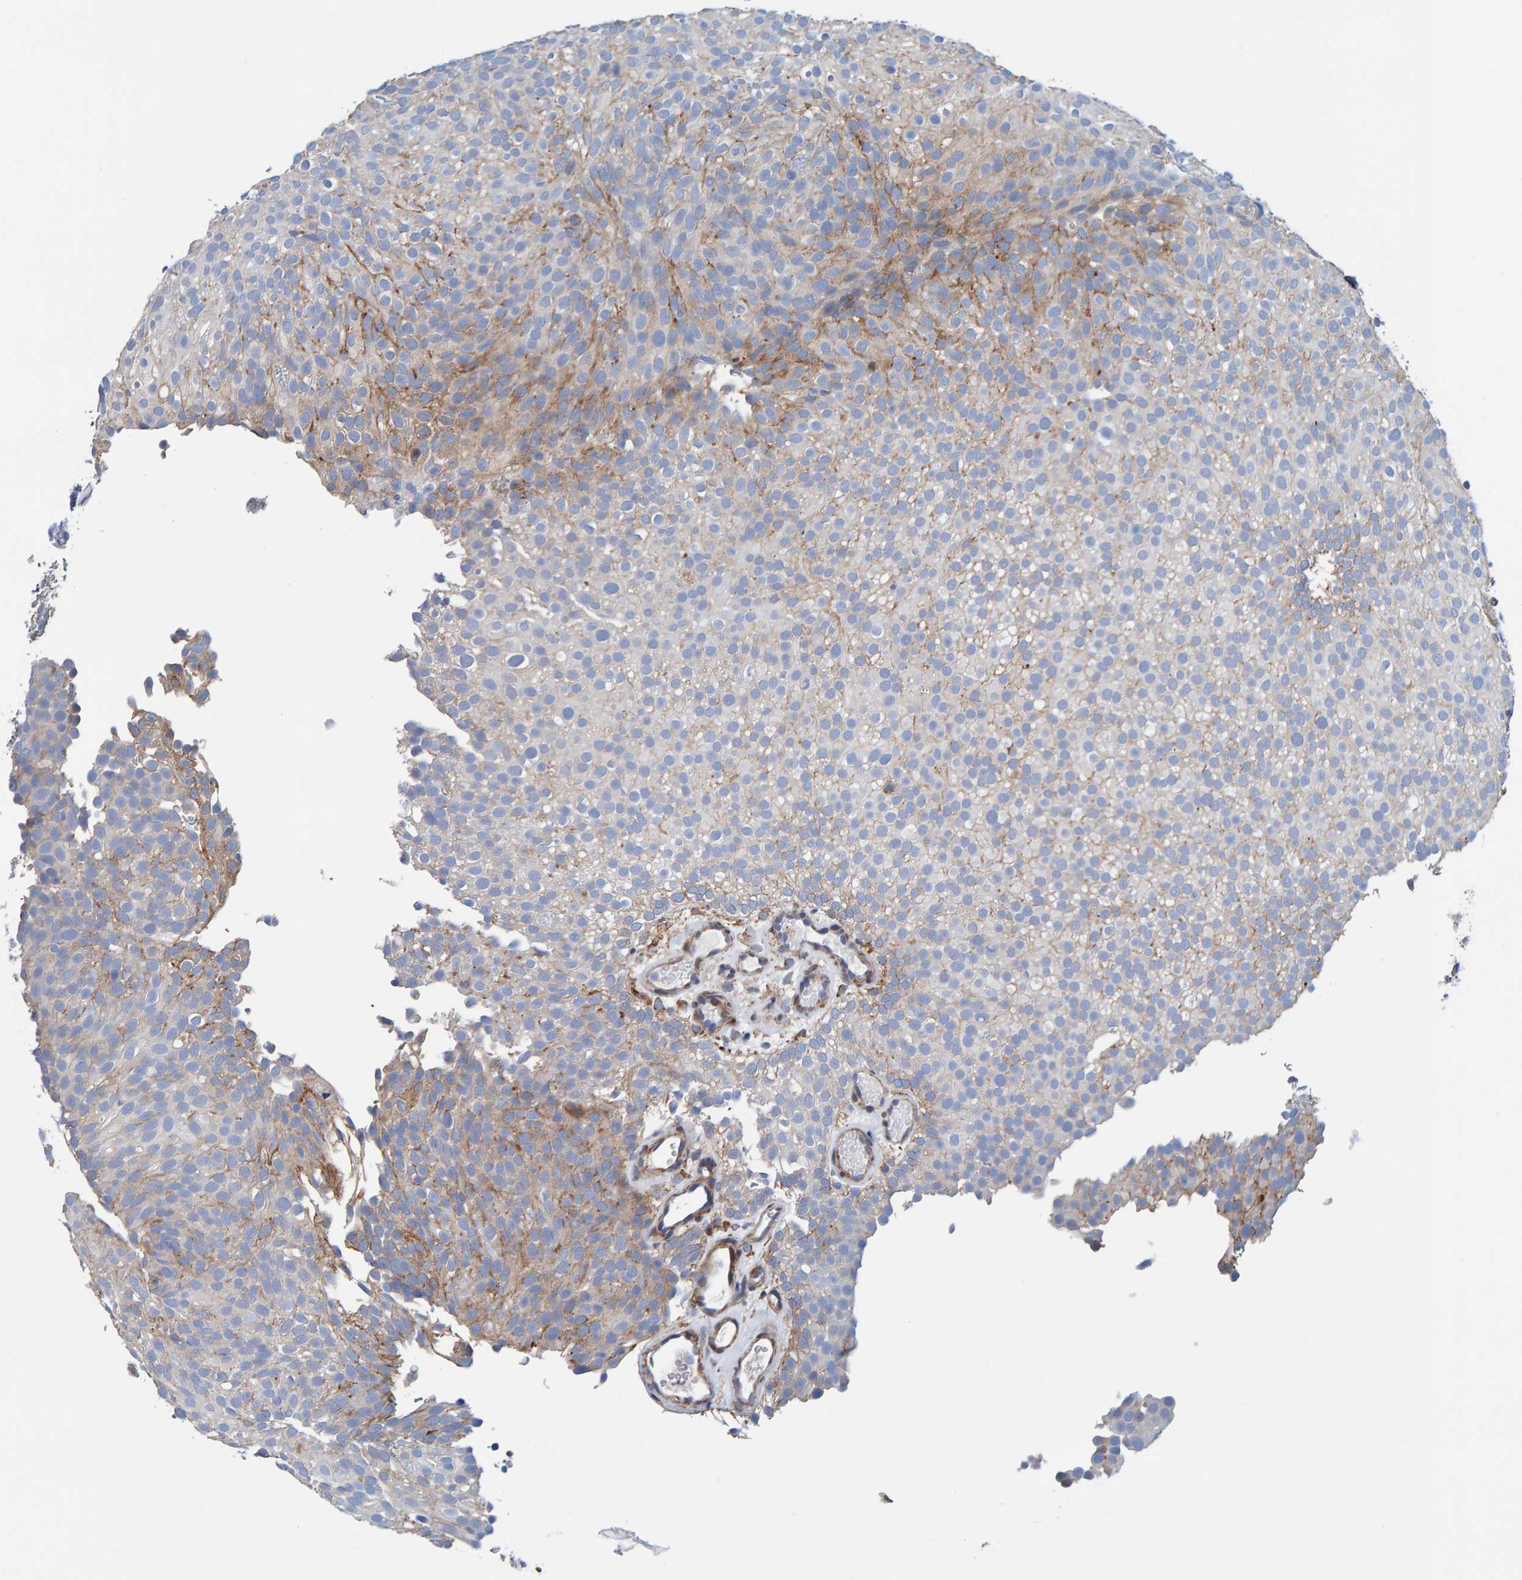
{"staining": {"intensity": "weak", "quantity": "25%-75%", "location": "cytoplasmic/membranous"}, "tissue": "urothelial cancer", "cell_type": "Tumor cells", "image_type": "cancer", "snomed": [{"axis": "morphology", "description": "Urothelial carcinoma, Low grade"}, {"axis": "topography", "description": "Urinary bladder"}], "caption": "Protein expression by IHC displays weak cytoplasmic/membranous staining in approximately 25%-75% of tumor cells in low-grade urothelial carcinoma.", "gene": "LRP1", "patient": {"sex": "male", "age": 78}}